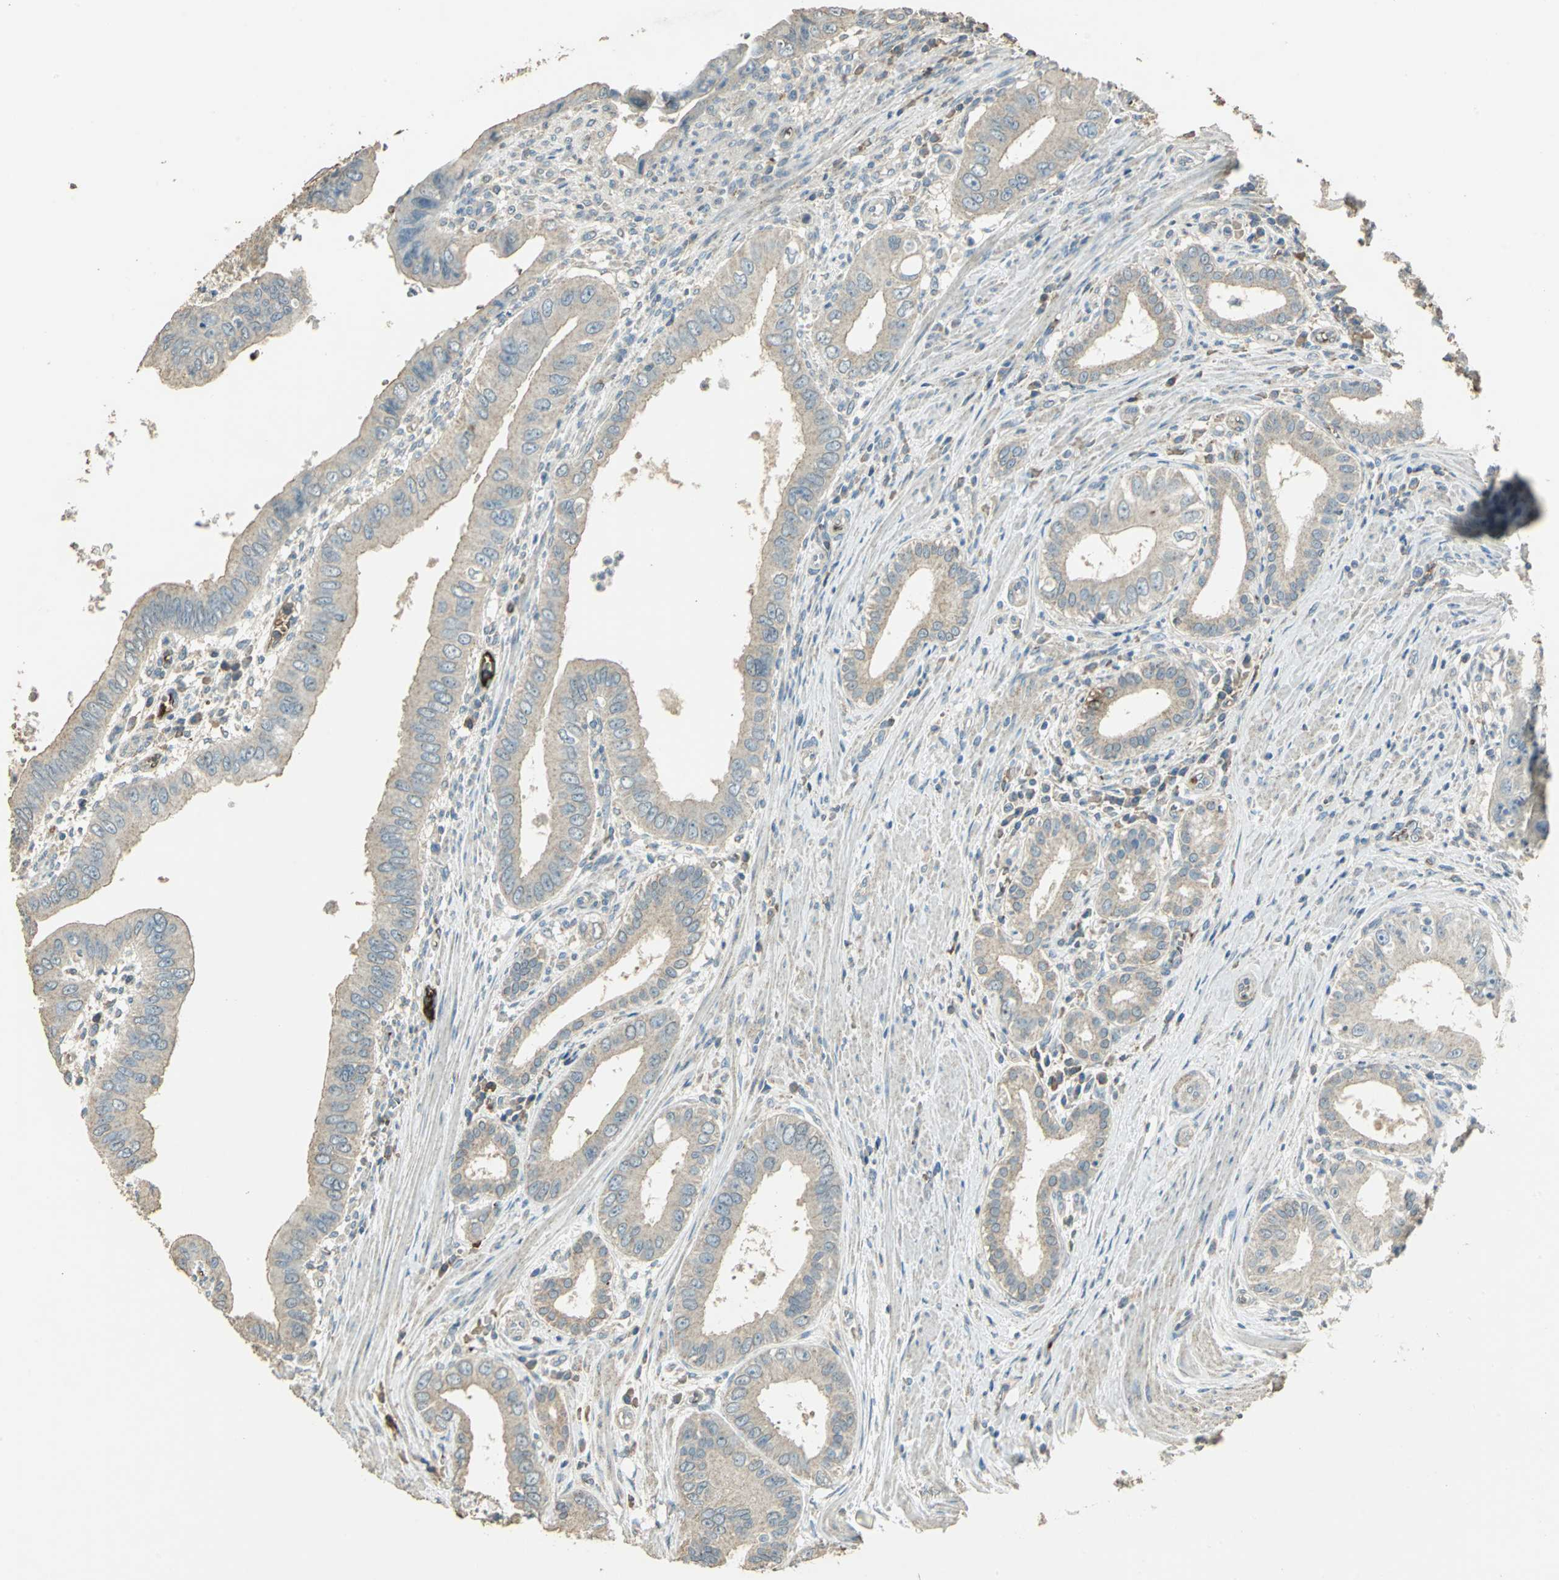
{"staining": {"intensity": "weak", "quantity": ">75%", "location": "cytoplasmic/membranous"}, "tissue": "pancreatic cancer", "cell_type": "Tumor cells", "image_type": "cancer", "snomed": [{"axis": "morphology", "description": "Normal tissue, NOS"}, {"axis": "topography", "description": "Lymph node"}], "caption": "Human pancreatic cancer stained with a brown dye reveals weak cytoplasmic/membranous positive expression in approximately >75% of tumor cells.", "gene": "TRAPPC2", "patient": {"sex": "male", "age": 50}}